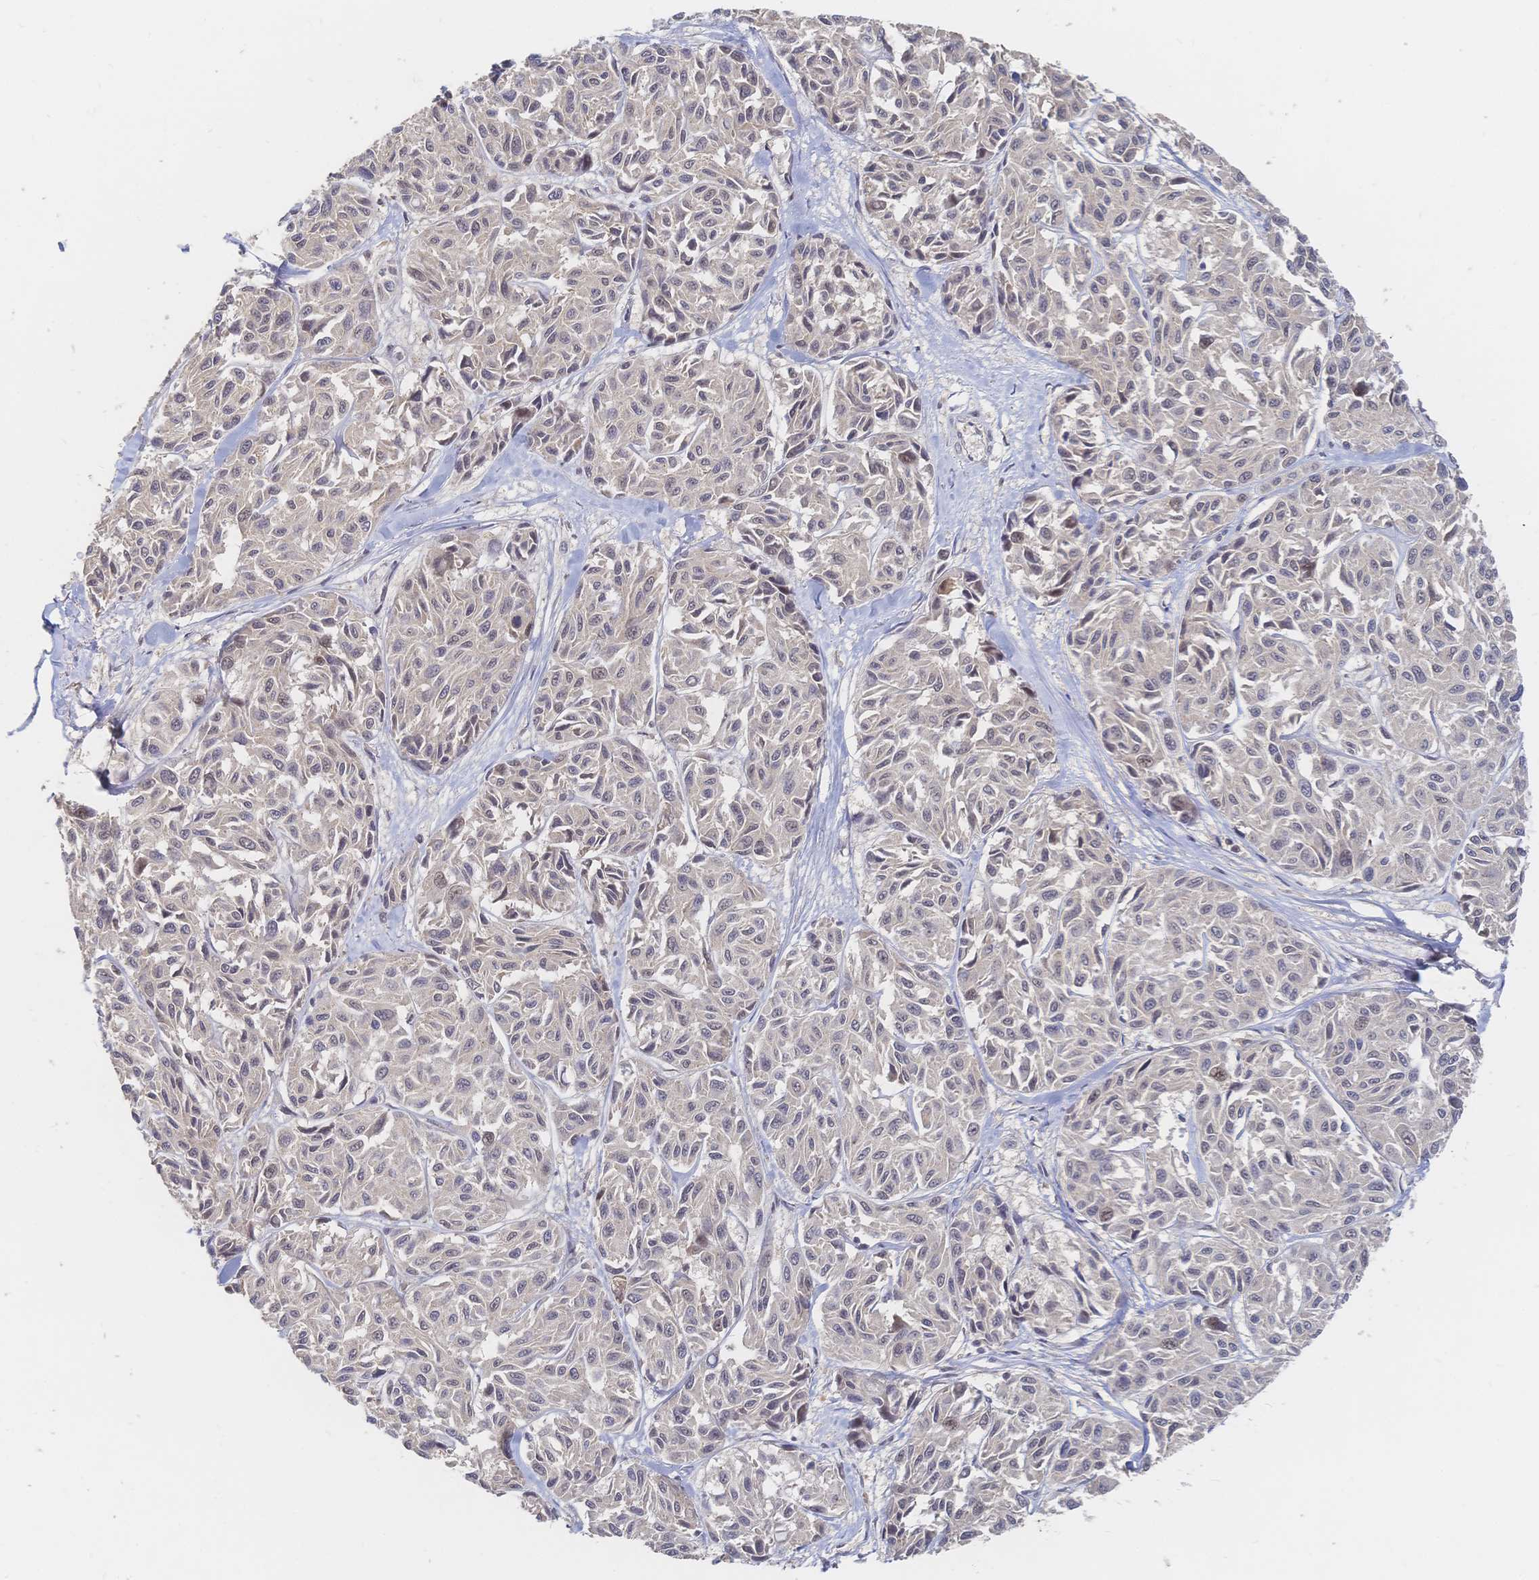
{"staining": {"intensity": "negative", "quantity": "none", "location": "none"}, "tissue": "melanoma", "cell_type": "Tumor cells", "image_type": "cancer", "snomed": [{"axis": "morphology", "description": "Malignant melanoma, NOS"}, {"axis": "topography", "description": "Skin"}], "caption": "A histopathology image of human malignant melanoma is negative for staining in tumor cells. (Stains: DAB (3,3'-diaminobenzidine) immunohistochemistry (IHC) with hematoxylin counter stain, Microscopy: brightfield microscopy at high magnification).", "gene": "LRP5", "patient": {"sex": "female", "age": 66}}